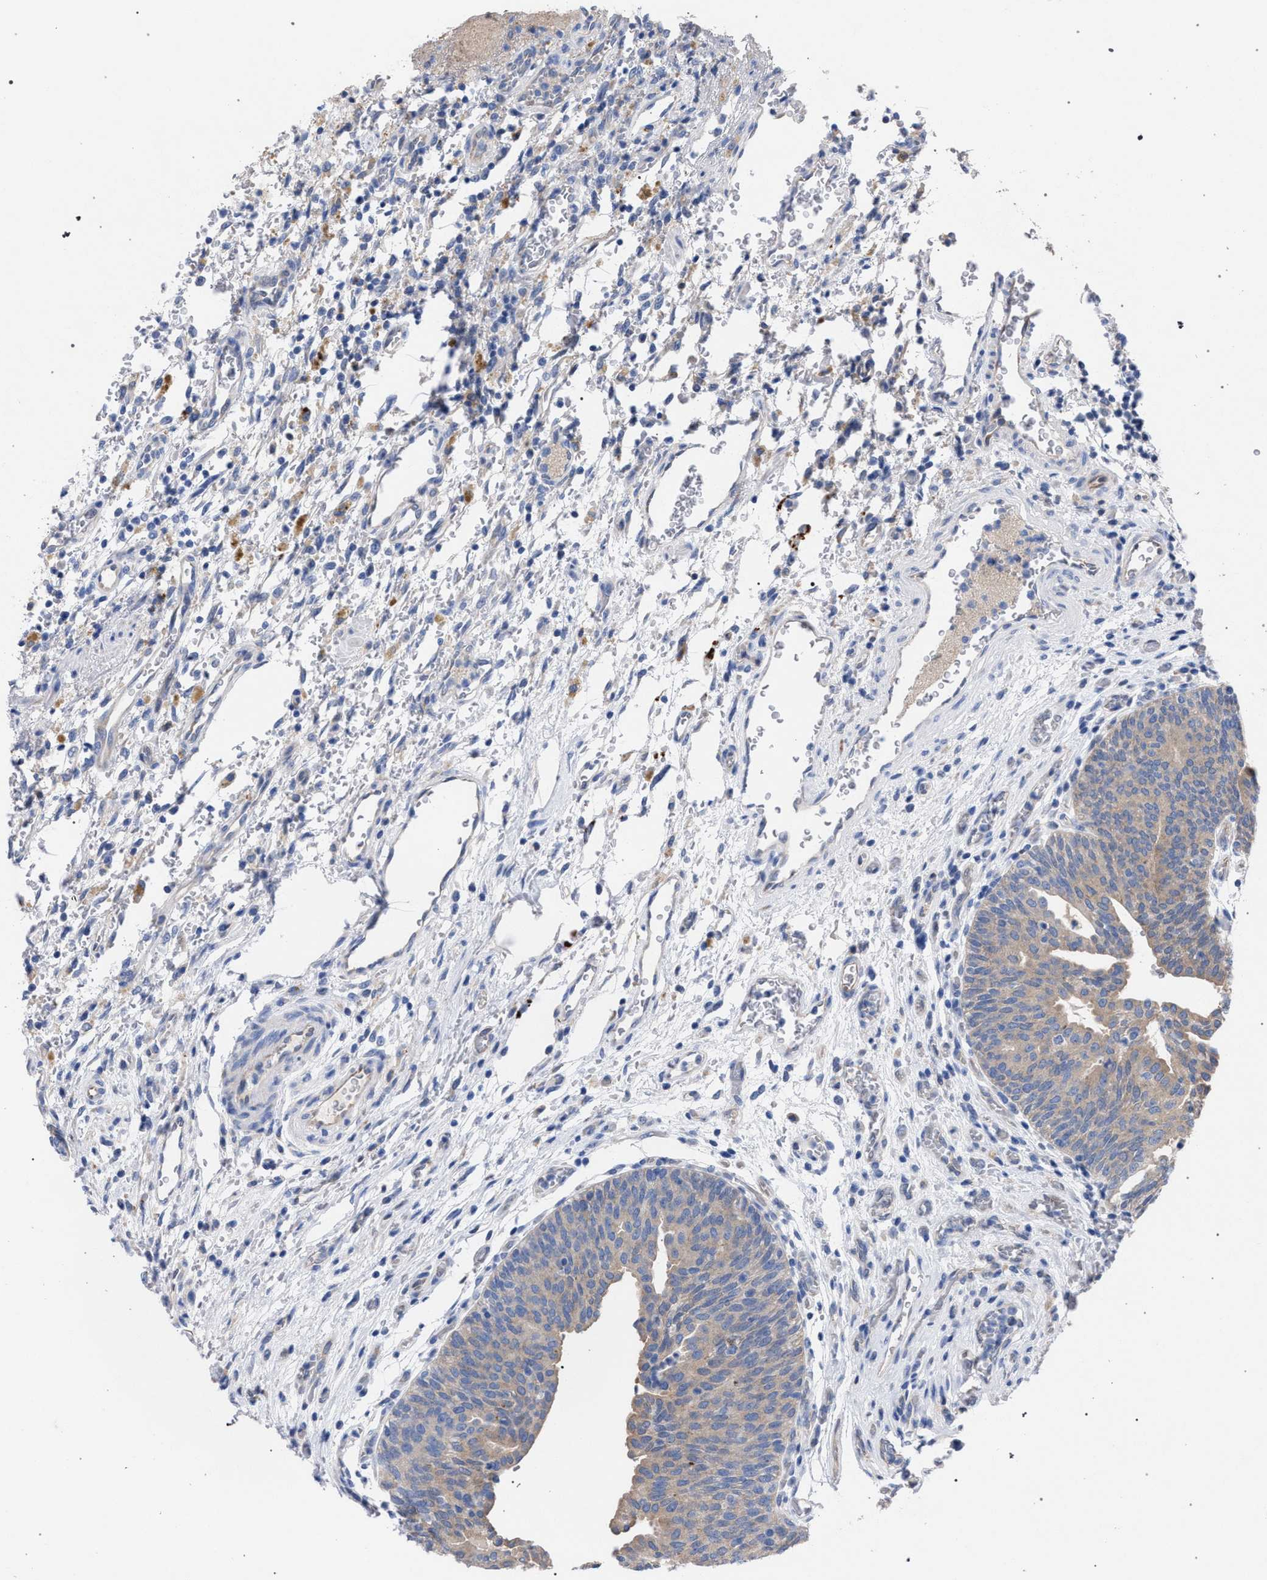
{"staining": {"intensity": "weak", "quantity": "<25%", "location": "cytoplasmic/membranous"}, "tissue": "urothelial cancer", "cell_type": "Tumor cells", "image_type": "cancer", "snomed": [{"axis": "morphology", "description": "Urothelial carcinoma, Low grade"}, {"axis": "morphology", "description": "Urothelial carcinoma, High grade"}, {"axis": "topography", "description": "Urinary bladder"}], "caption": "IHC image of neoplastic tissue: human high-grade urothelial carcinoma stained with DAB (3,3'-diaminobenzidine) exhibits no significant protein staining in tumor cells. (DAB IHC visualized using brightfield microscopy, high magnification).", "gene": "GMPR", "patient": {"sex": "male", "age": 35}}